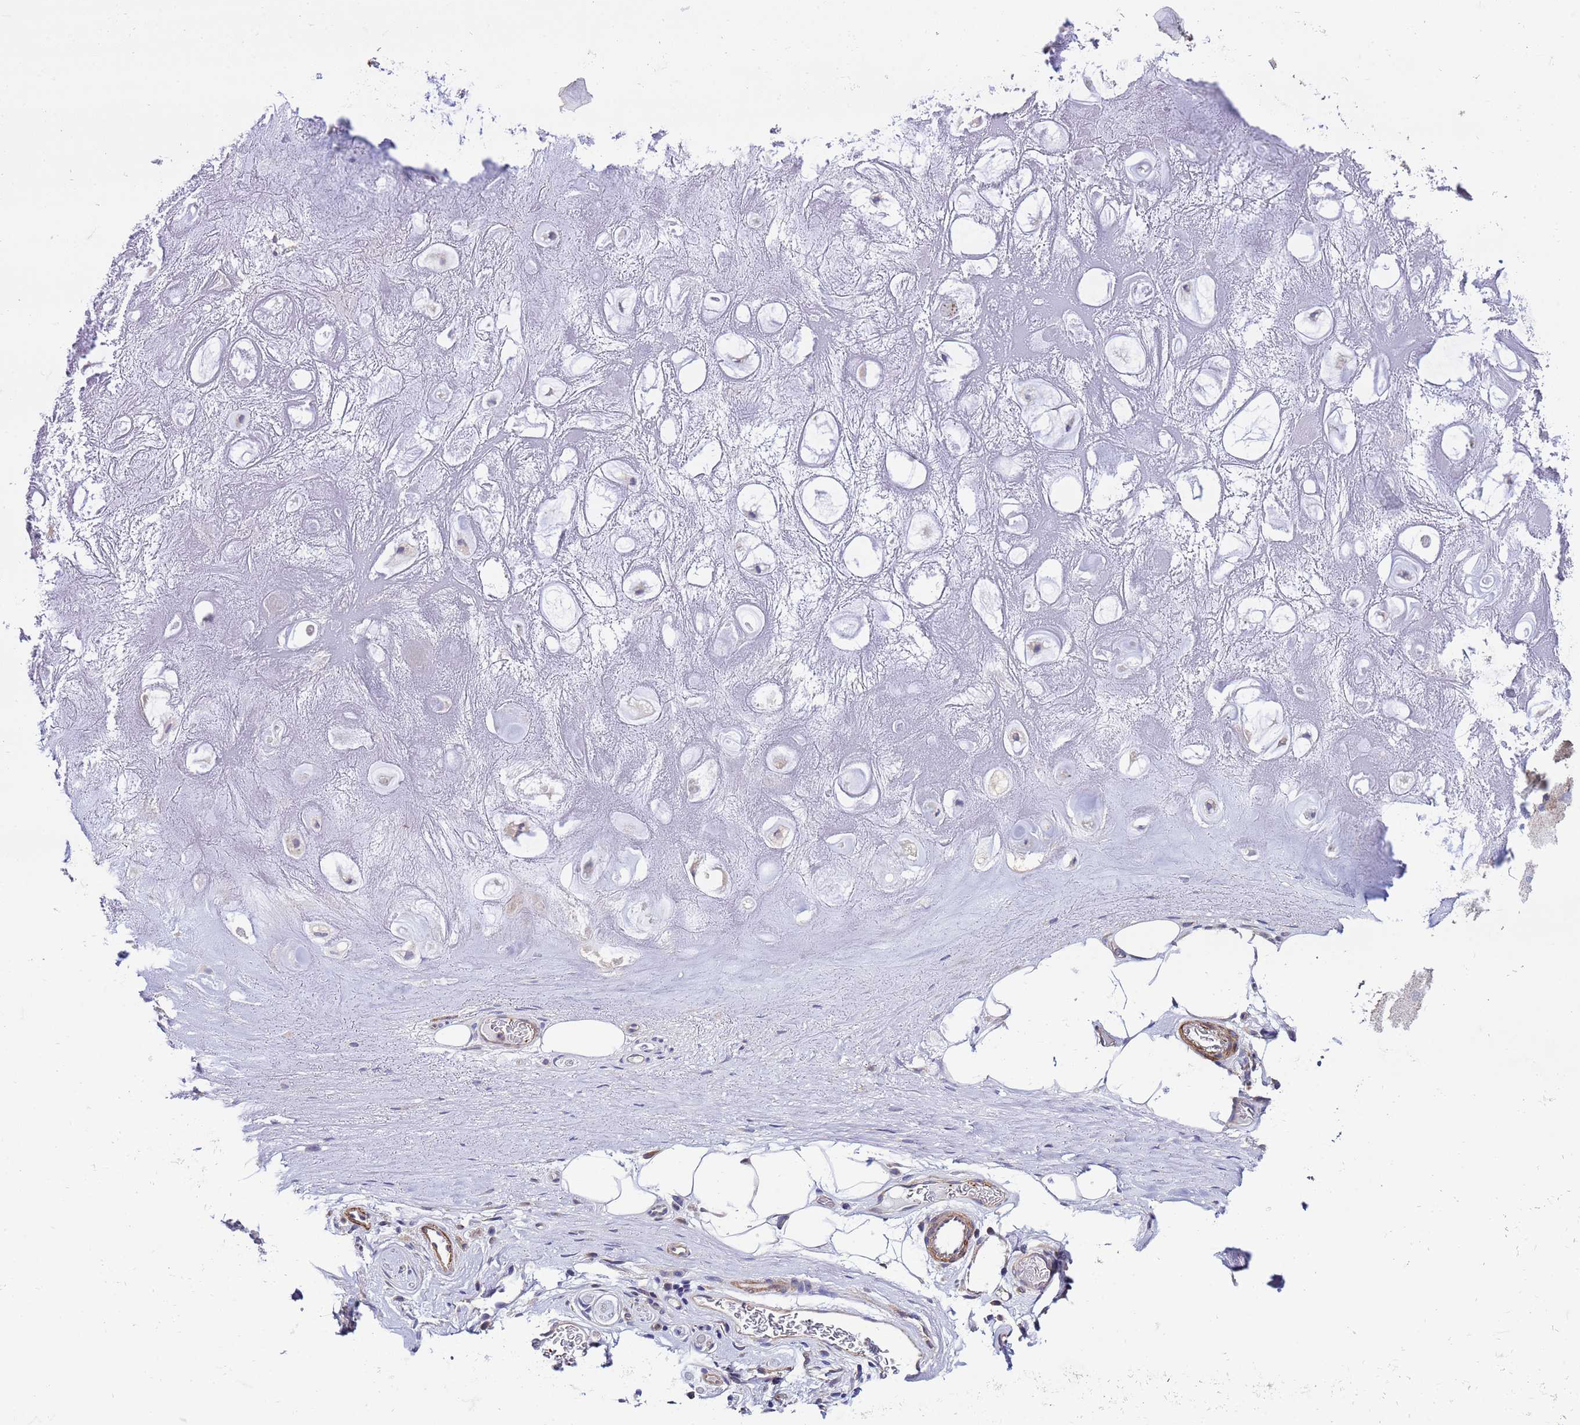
{"staining": {"intensity": "negative", "quantity": "none", "location": "none"}, "tissue": "adipose tissue", "cell_type": "Adipocytes", "image_type": "normal", "snomed": [{"axis": "morphology", "description": "Normal tissue, NOS"}, {"axis": "topography", "description": "Cartilage tissue"}], "caption": "This is an IHC histopathology image of unremarkable adipose tissue. There is no staining in adipocytes.", "gene": "GEN1", "patient": {"sex": "male", "age": 81}}